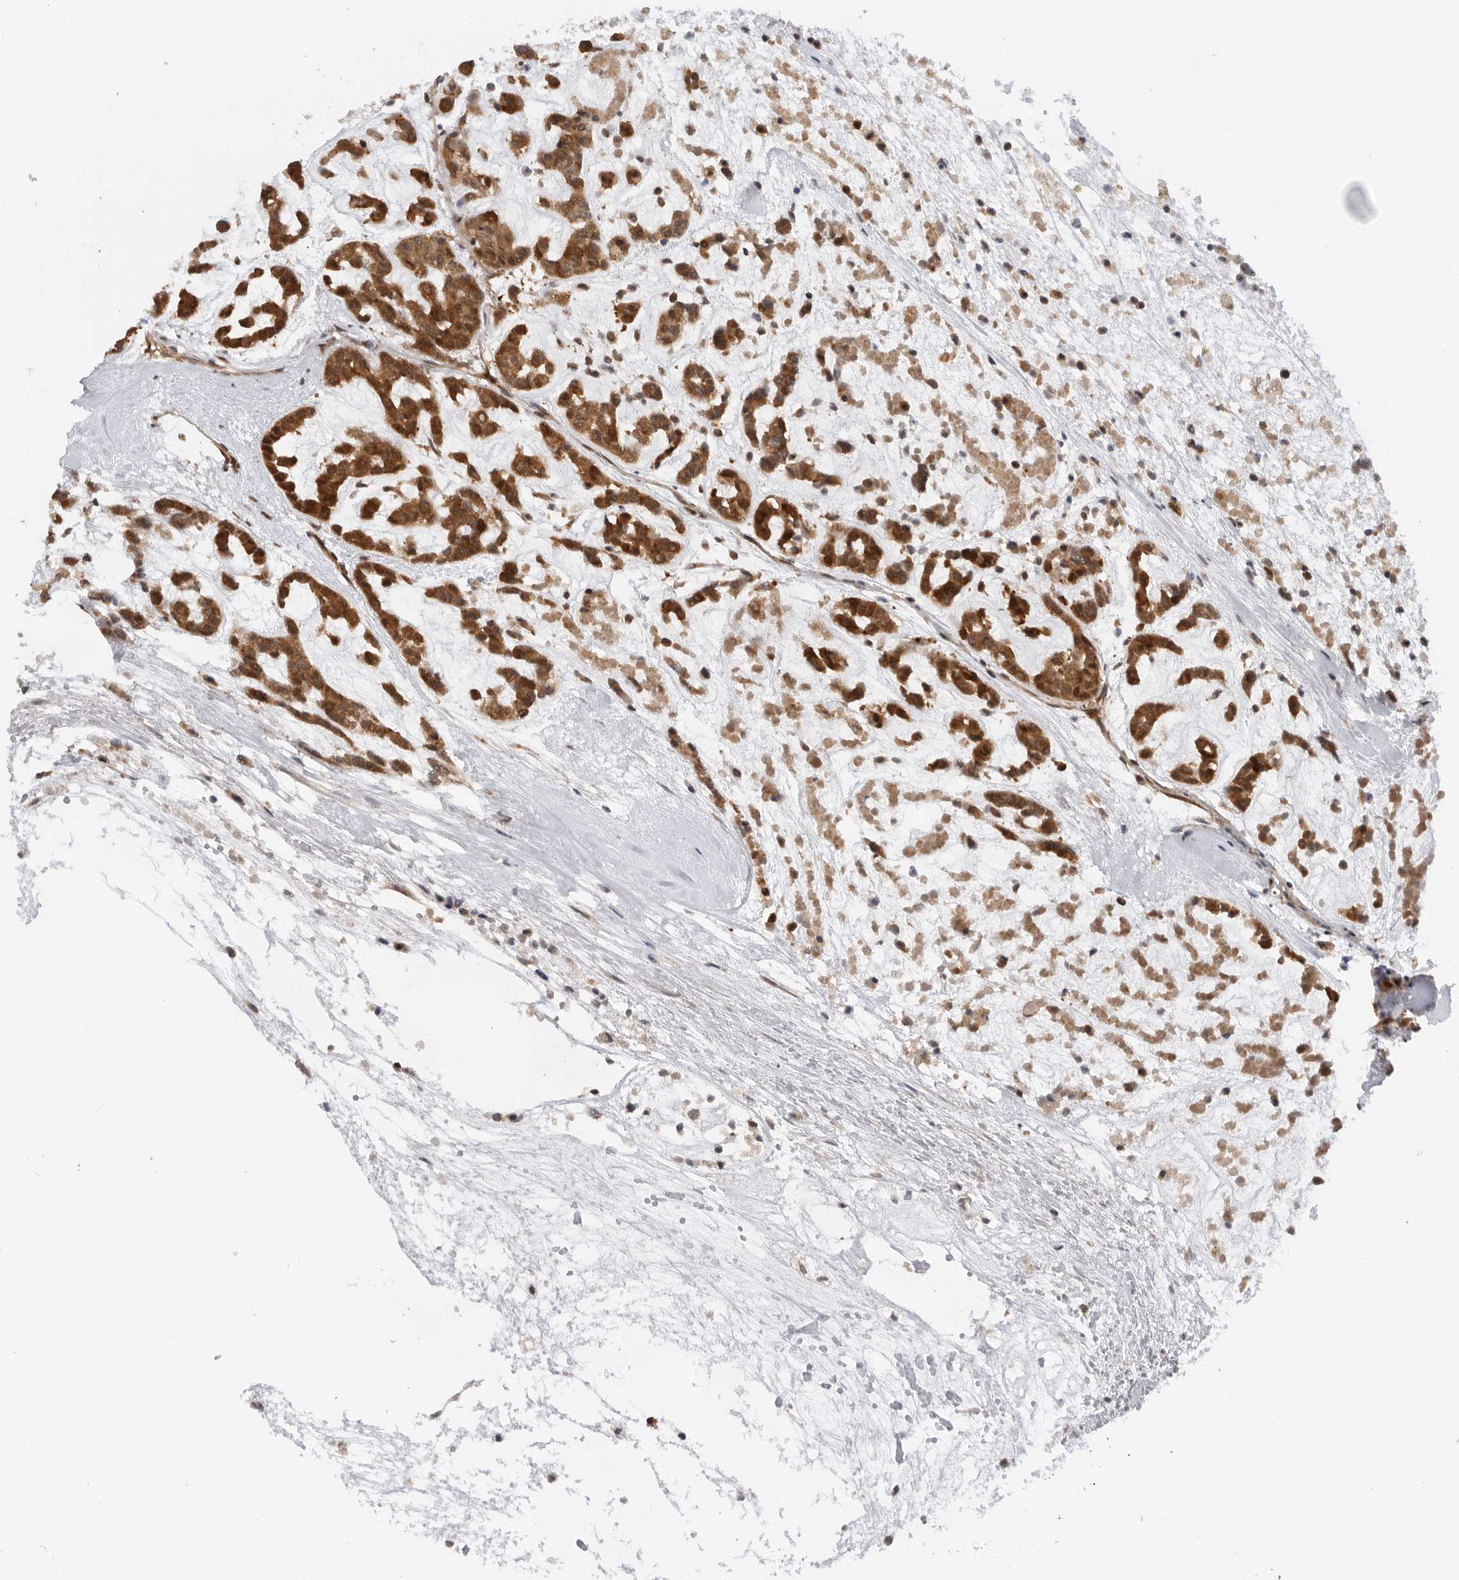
{"staining": {"intensity": "strong", "quantity": ">75%", "location": "cytoplasmic/membranous,nuclear"}, "tissue": "head and neck cancer", "cell_type": "Tumor cells", "image_type": "cancer", "snomed": [{"axis": "morphology", "description": "Adenocarcinoma, NOS"}, {"axis": "morphology", "description": "Adenoma, NOS"}, {"axis": "topography", "description": "Head-Neck"}], "caption": "This photomicrograph shows head and neck cancer stained with immunohistochemistry (IHC) to label a protein in brown. The cytoplasmic/membranous and nuclear of tumor cells show strong positivity for the protein. Nuclei are counter-stained blue.", "gene": "DCAF8", "patient": {"sex": "female", "age": 55}}